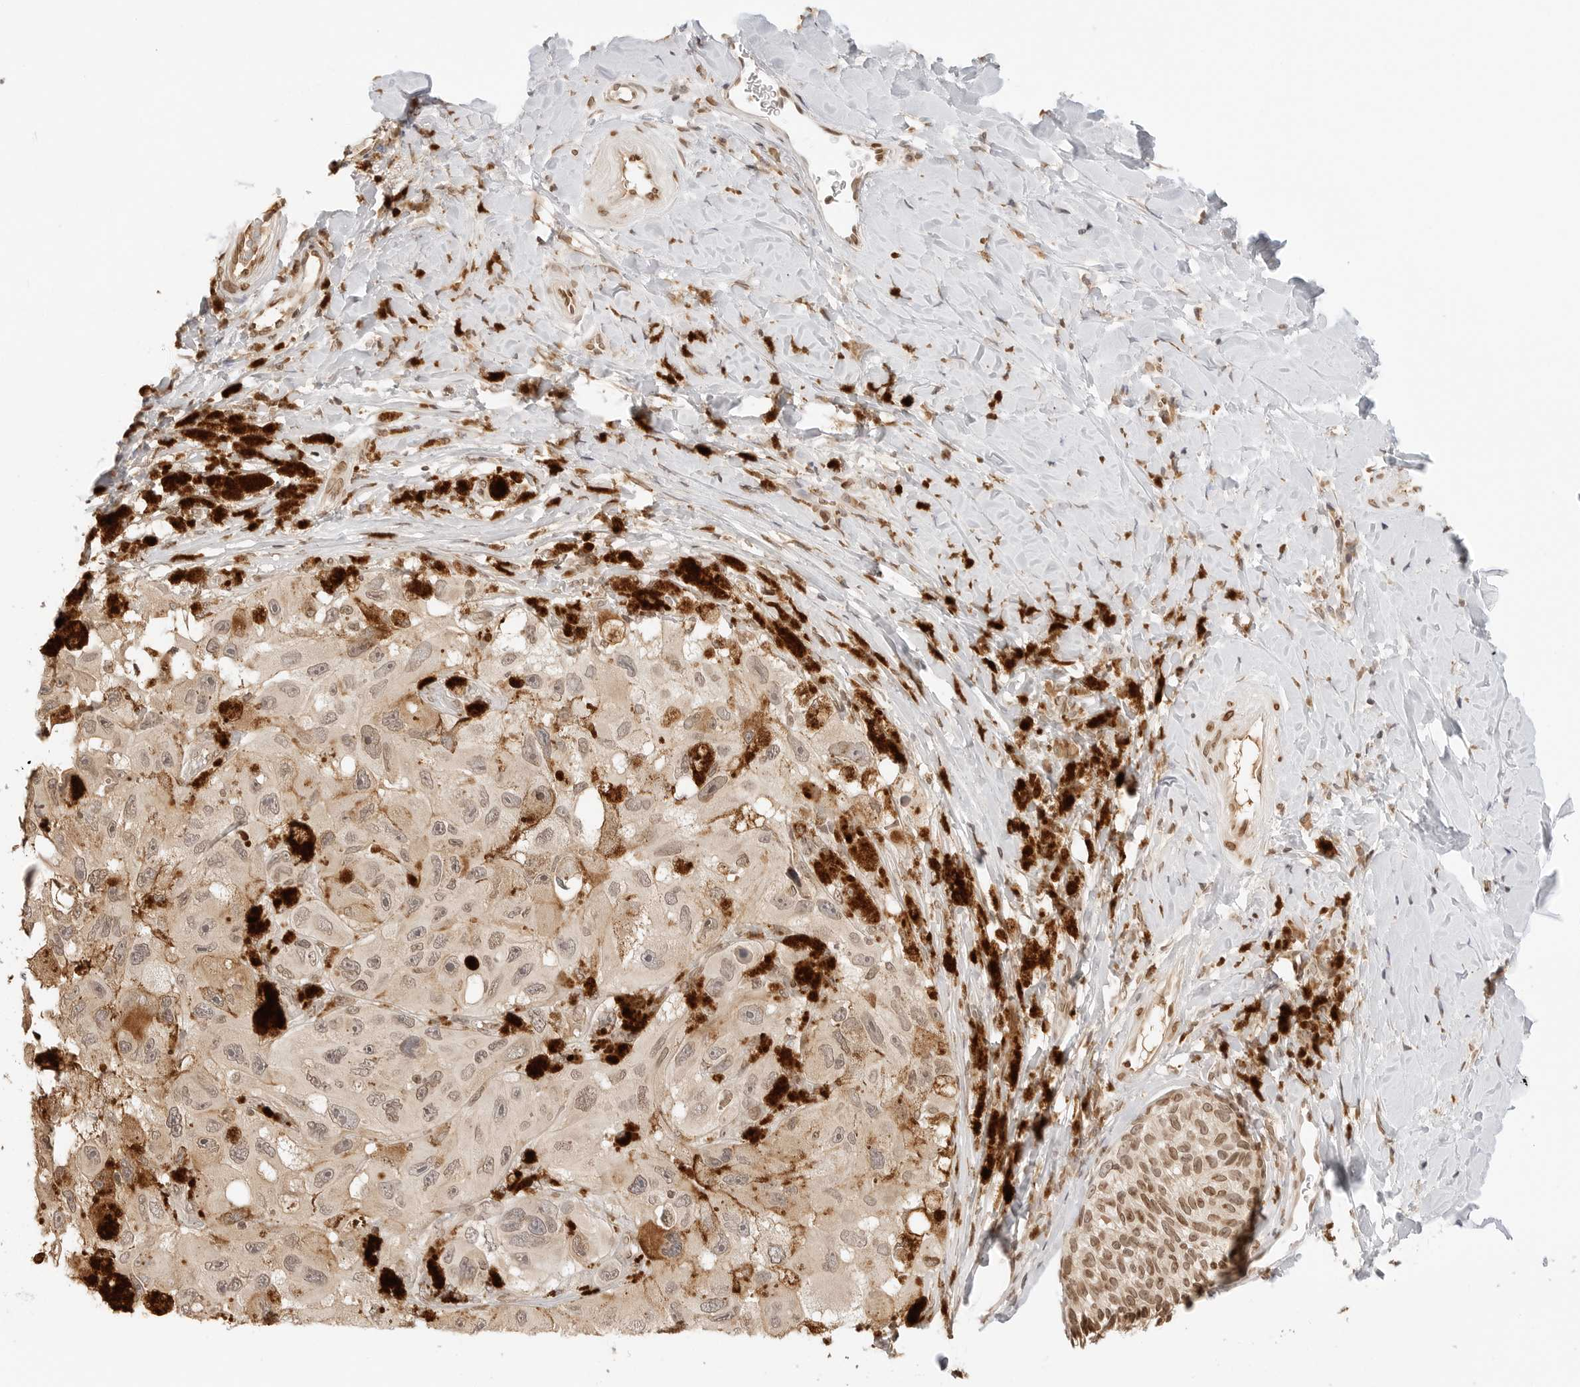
{"staining": {"intensity": "weak", "quantity": "25%-75%", "location": "cytoplasmic/membranous,nuclear"}, "tissue": "melanoma", "cell_type": "Tumor cells", "image_type": "cancer", "snomed": [{"axis": "morphology", "description": "Malignant melanoma, NOS"}, {"axis": "topography", "description": "Skin"}], "caption": "Tumor cells demonstrate weak cytoplasmic/membranous and nuclear expression in approximately 25%-75% of cells in malignant melanoma.", "gene": "POLH", "patient": {"sex": "female", "age": 73}}